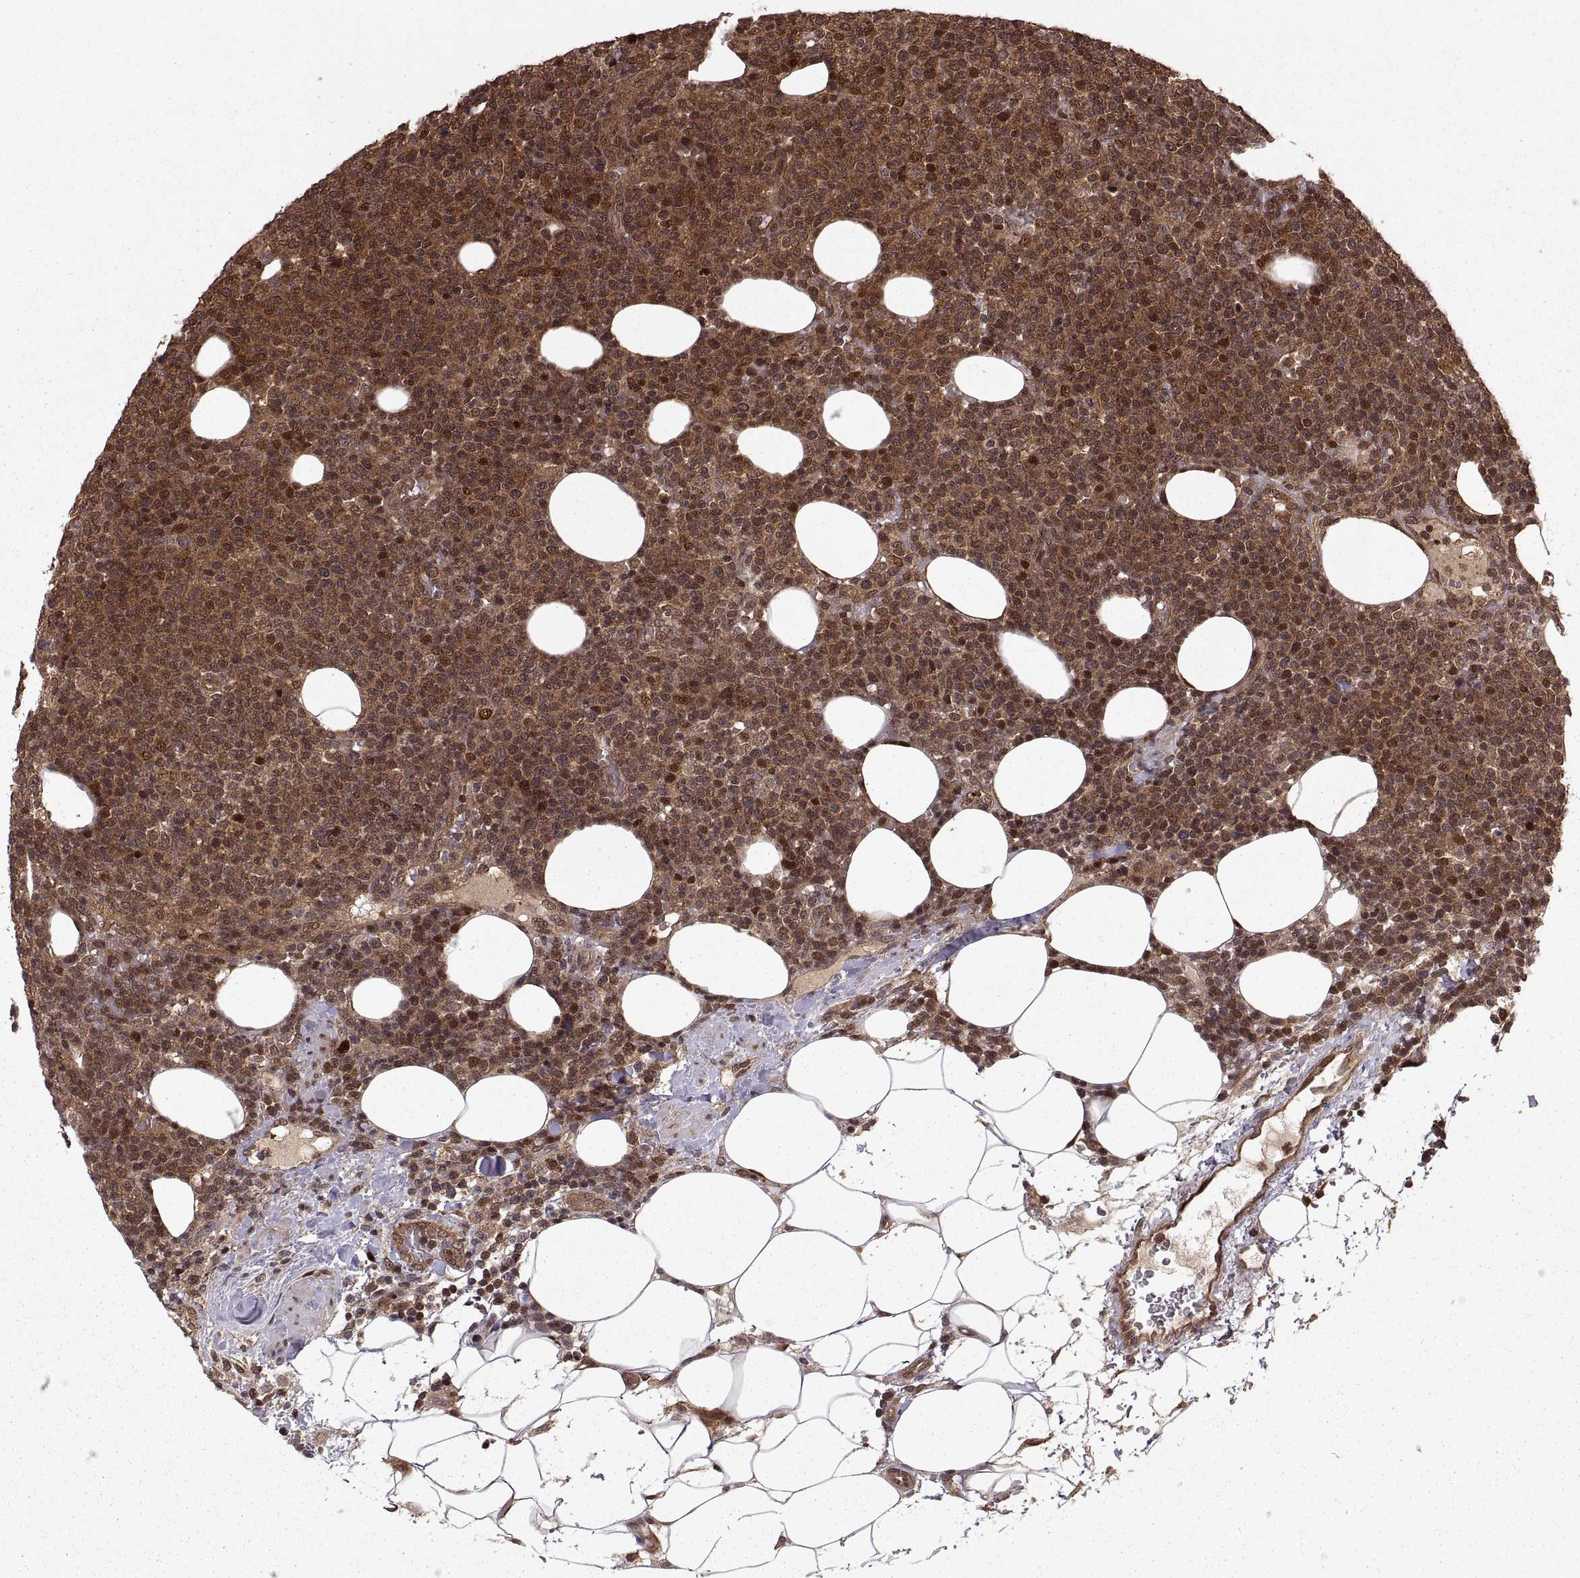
{"staining": {"intensity": "strong", "quantity": ">75%", "location": "cytoplasmic/membranous"}, "tissue": "lymphoma", "cell_type": "Tumor cells", "image_type": "cancer", "snomed": [{"axis": "morphology", "description": "Malignant lymphoma, non-Hodgkin's type, High grade"}, {"axis": "topography", "description": "Lymph node"}], "caption": "DAB immunohistochemical staining of lymphoma reveals strong cytoplasmic/membranous protein staining in about >75% of tumor cells.", "gene": "DEDD", "patient": {"sex": "male", "age": 61}}